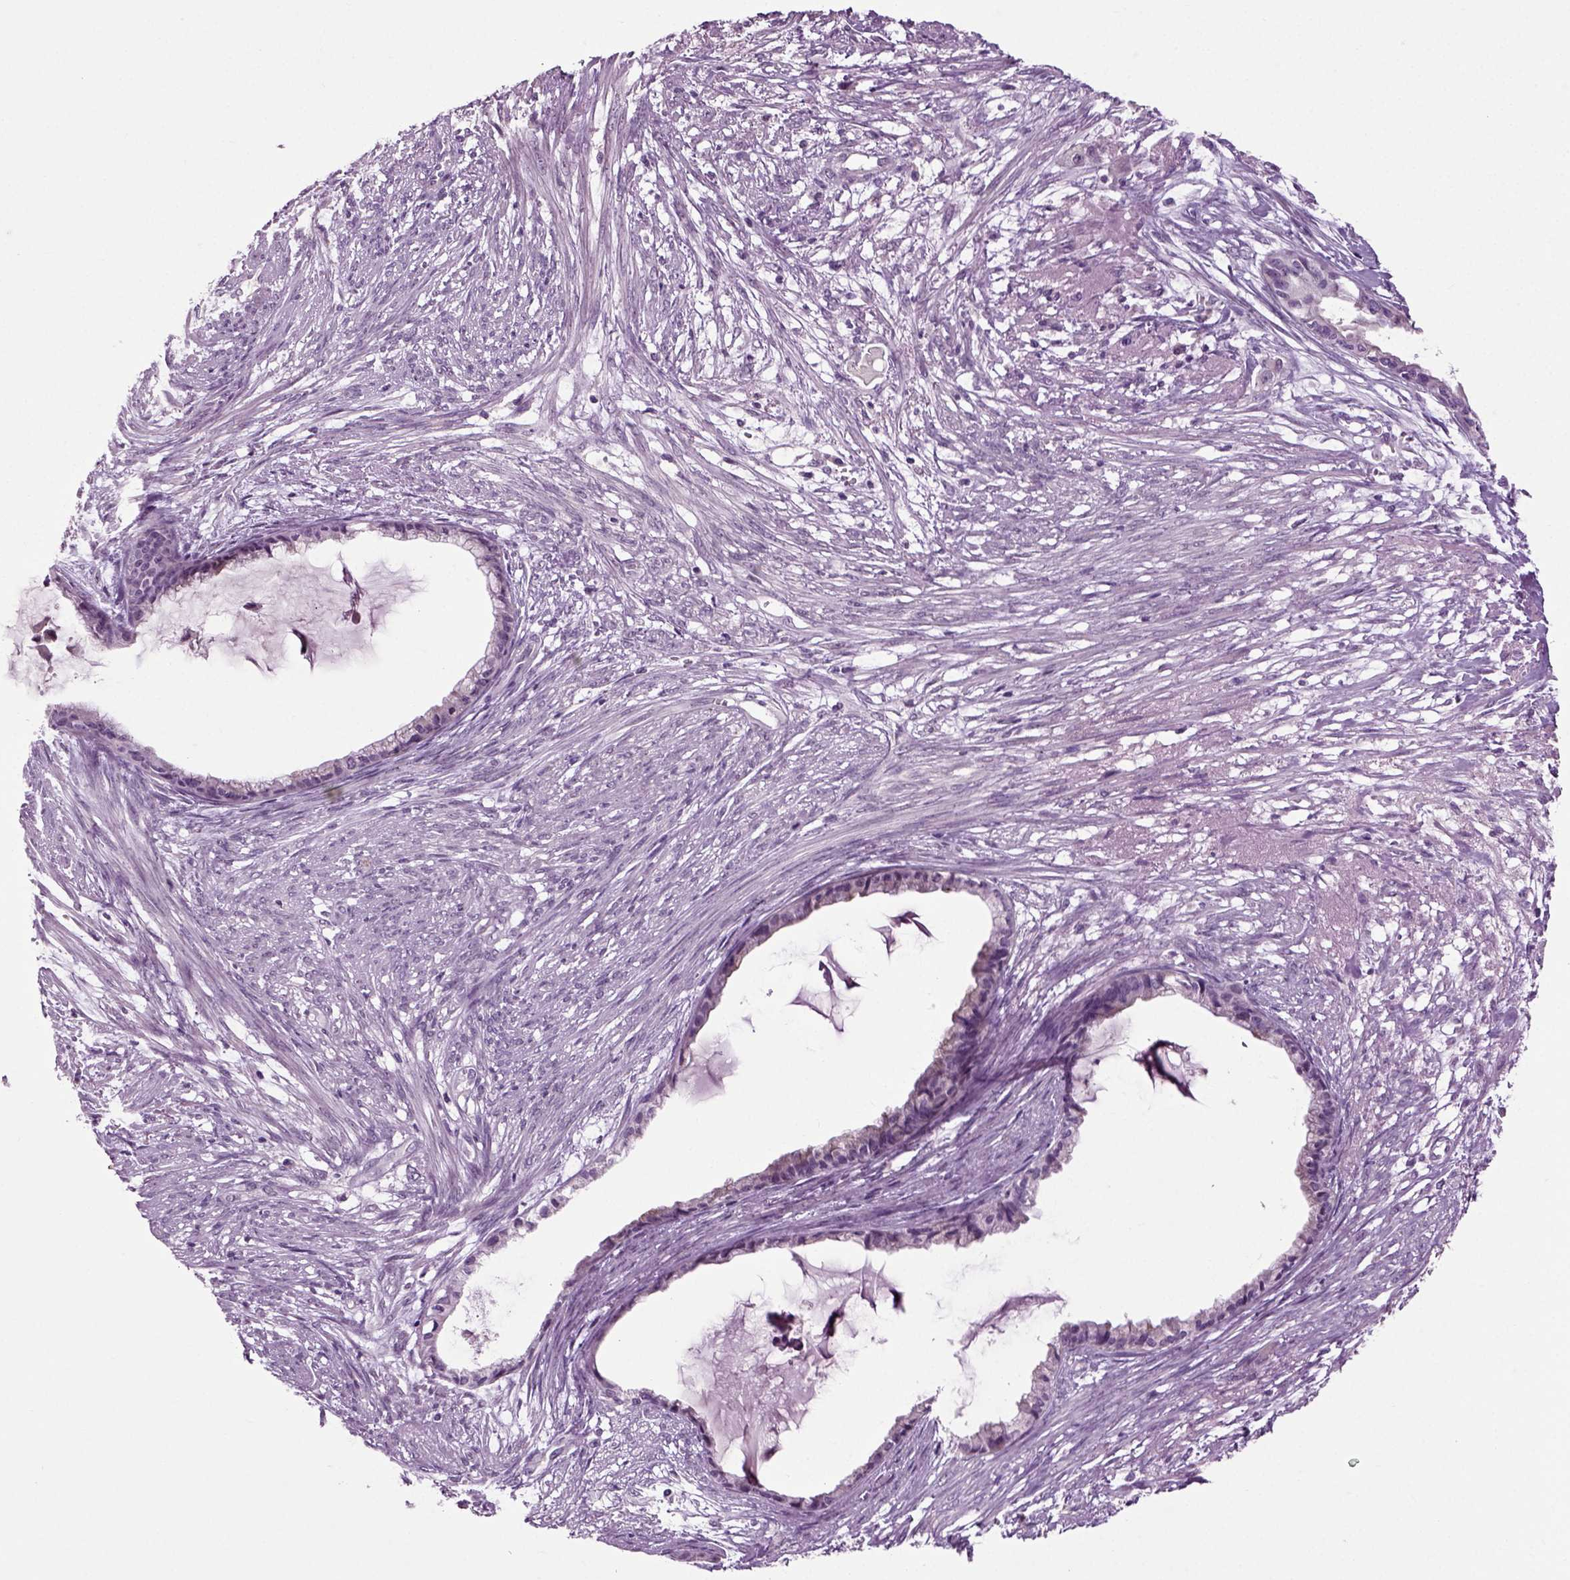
{"staining": {"intensity": "negative", "quantity": "none", "location": "none"}, "tissue": "endometrial cancer", "cell_type": "Tumor cells", "image_type": "cancer", "snomed": [{"axis": "morphology", "description": "Adenocarcinoma, NOS"}, {"axis": "topography", "description": "Endometrium"}], "caption": "The micrograph shows no significant staining in tumor cells of adenocarcinoma (endometrial).", "gene": "SPATA17", "patient": {"sex": "female", "age": 86}}